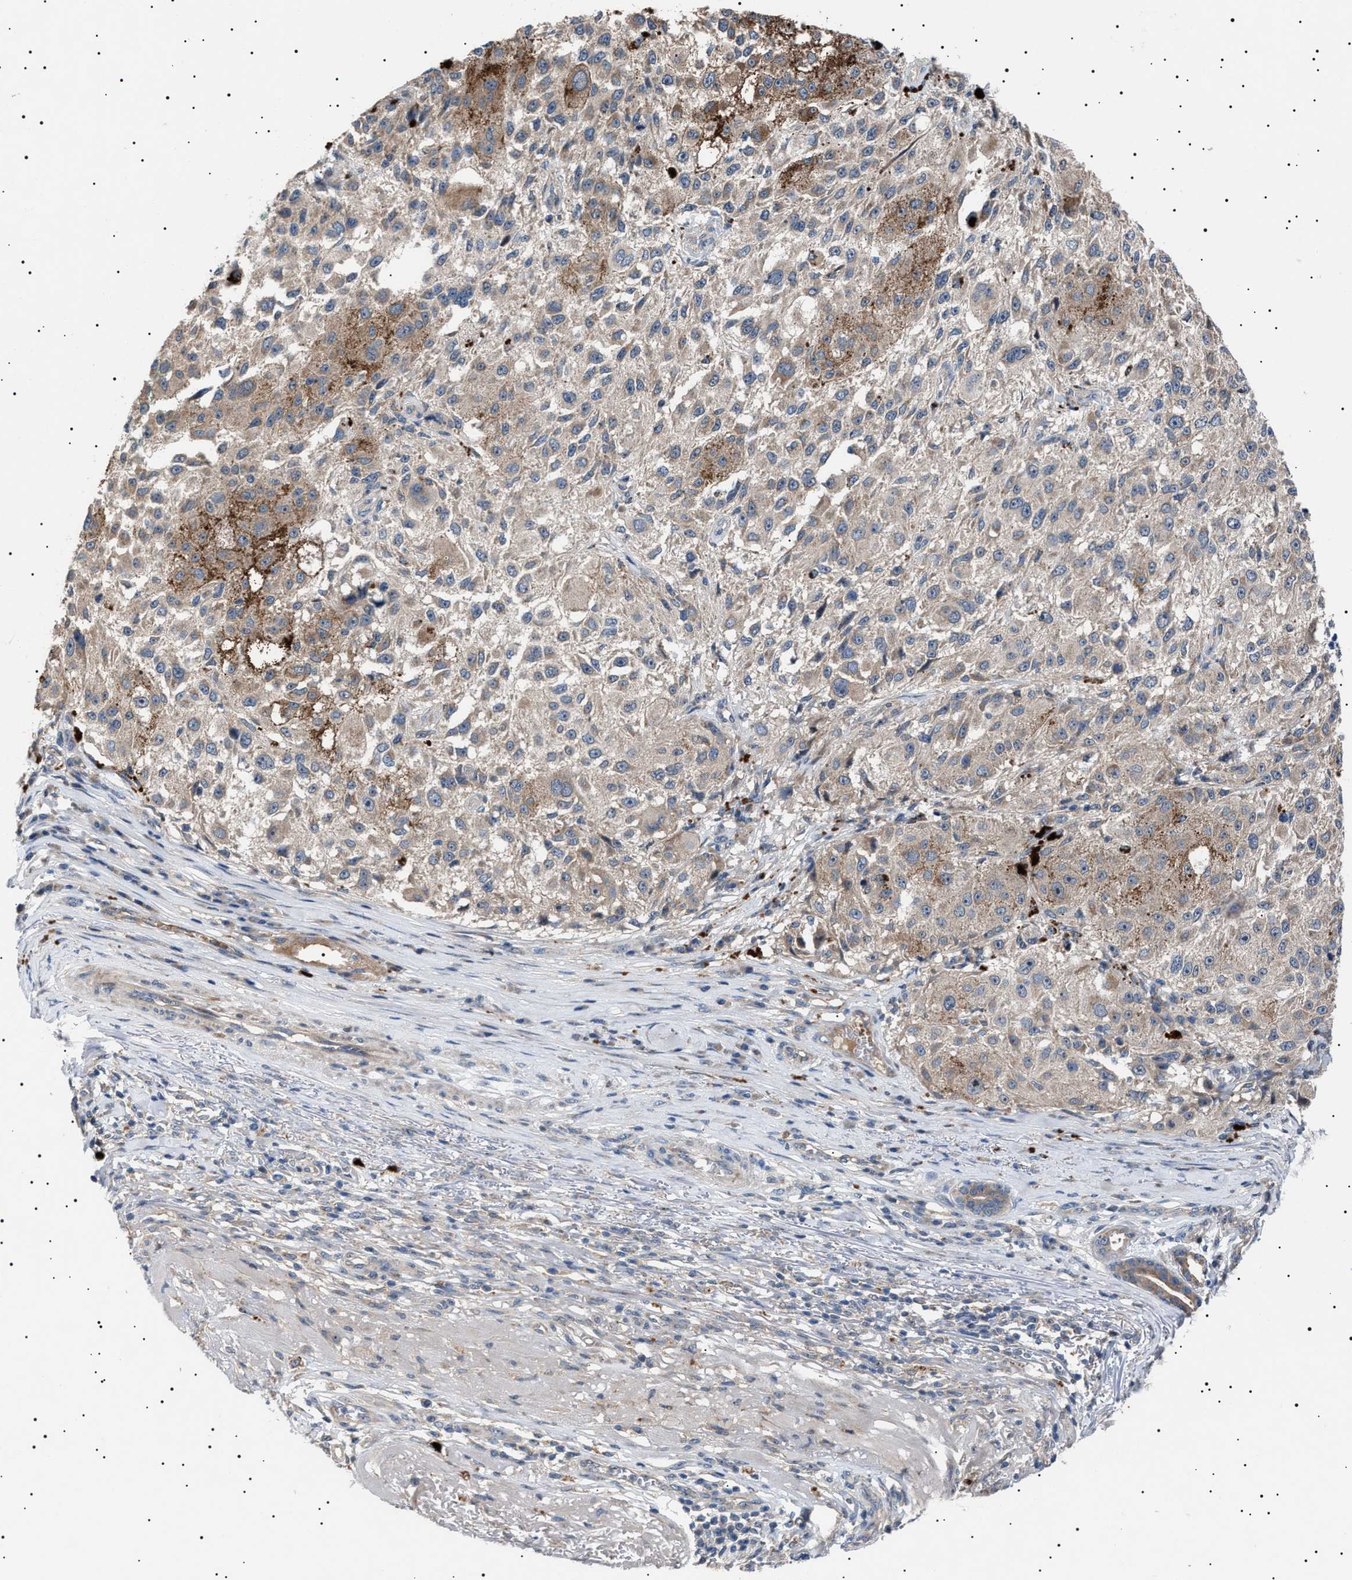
{"staining": {"intensity": "weak", "quantity": "25%-75%", "location": "cytoplasmic/membranous"}, "tissue": "melanoma", "cell_type": "Tumor cells", "image_type": "cancer", "snomed": [{"axis": "morphology", "description": "Necrosis, NOS"}, {"axis": "morphology", "description": "Malignant melanoma, NOS"}, {"axis": "topography", "description": "Skin"}], "caption": "Immunohistochemistry (DAB (3,3'-diaminobenzidine)) staining of melanoma exhibits weak cytoplasmic/membranous protein positivity in about 25%-75% of tumor cells. (DAB (3,3'-diaminobenzidine) IHC, brown staining for protein, blue staining for nuclei).", "gene": "PTRH1", "patient": {"sex": "female", "age": 87}}